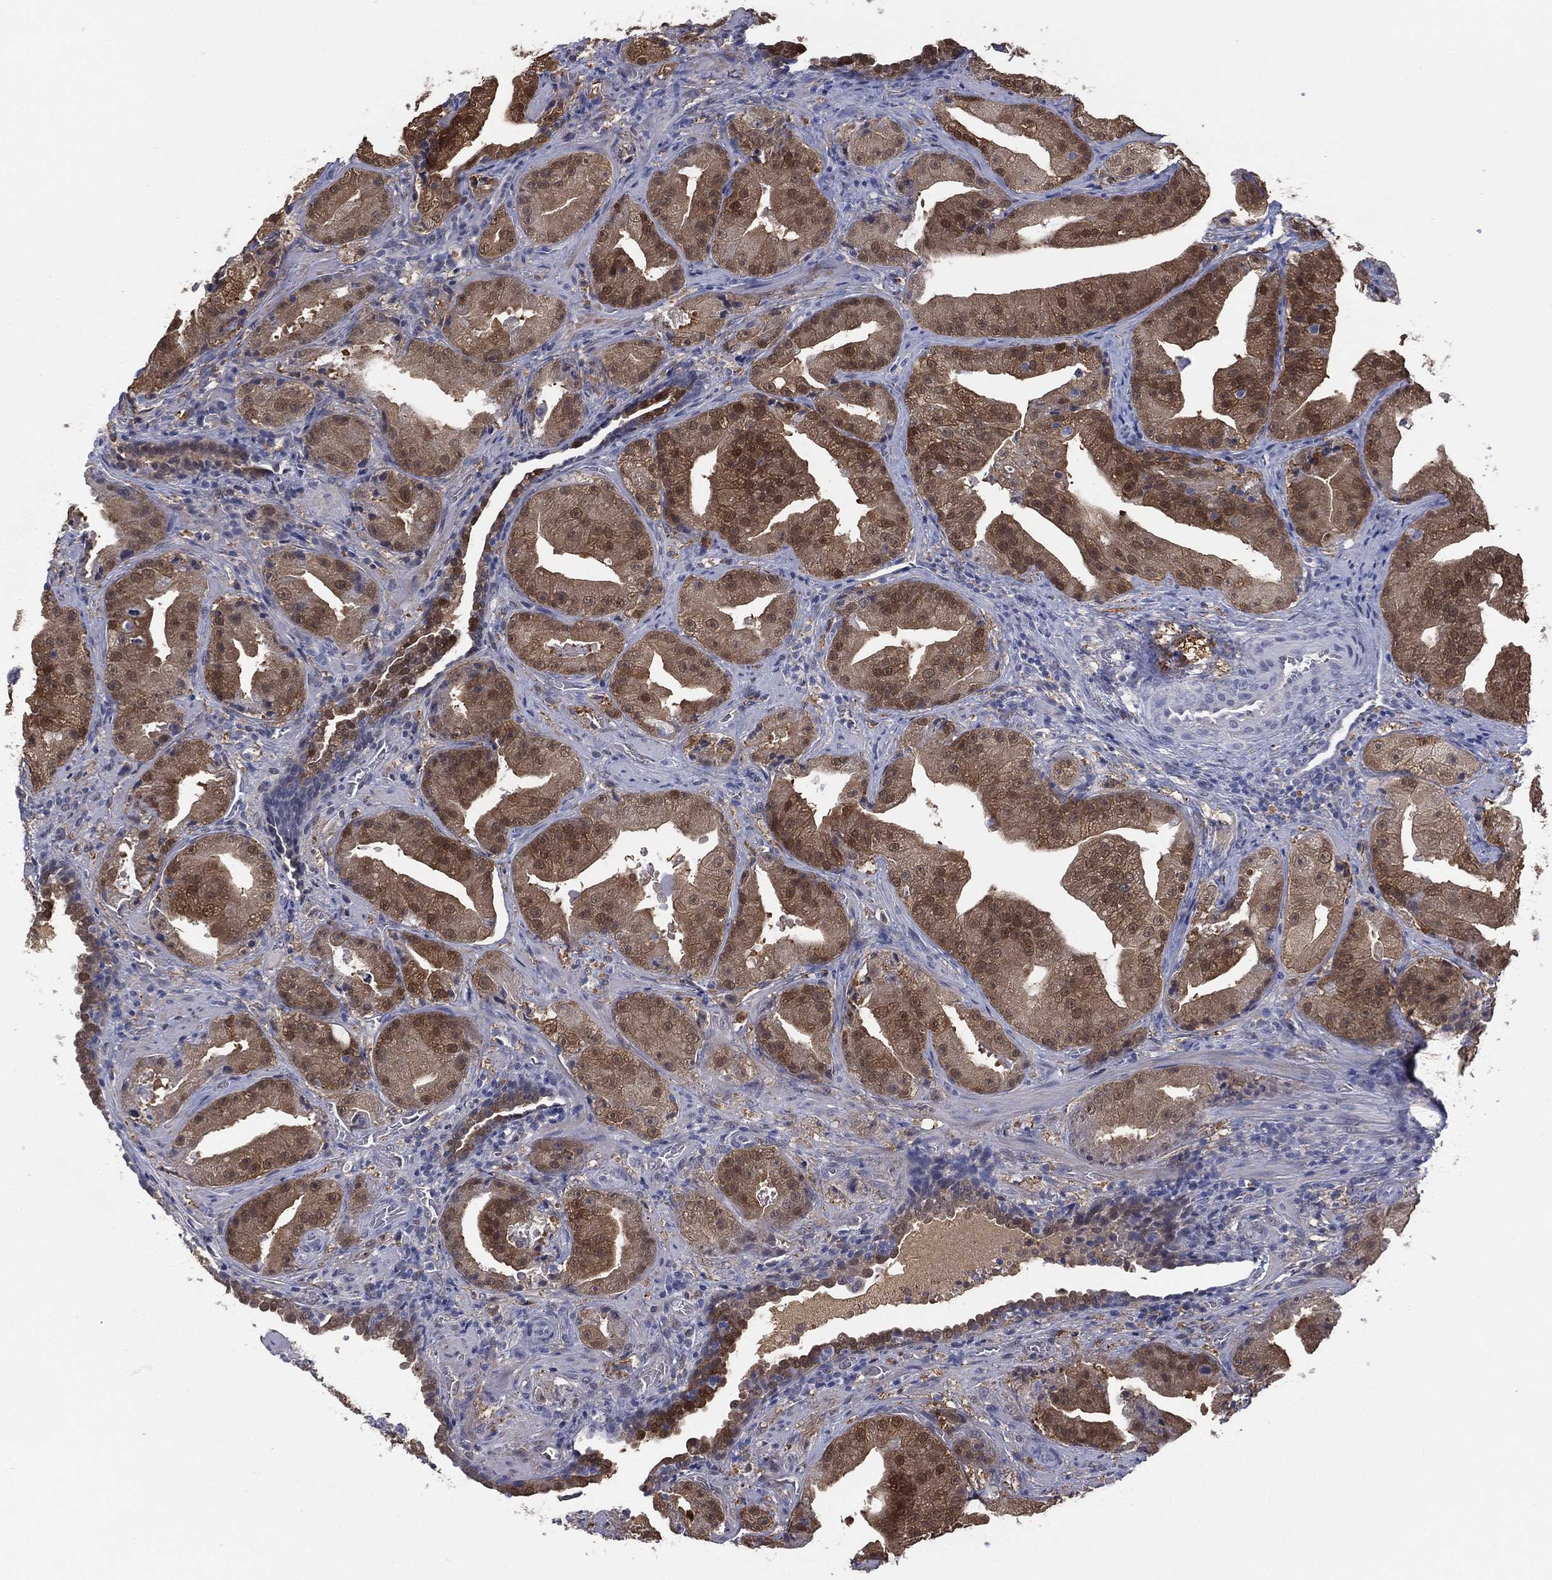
{"staining": {"intensity": "moderate", "quantity": "25%-75%", "location": "cytoplasmic/membranous,nuclear"}, "tissue": "prostate cancer", "cell_type": "Tumor cells", "image_type": "cancer", "snomed": [{"axis": "morphology", "description": "Adenocarcinoma, Low grade"}, {"axis": "topography", "description": "Prostate"}], "caption": "Tumor cells demonstrate medium levels of moderate cytoplasmic/membranous and nuclear positivity in approximately 25%-75% of cells in human prostate cancer (adenocarcinoma (low-grade)).", "gene": "DDAH1", "patient": {"sex": "male", "age": 62}}